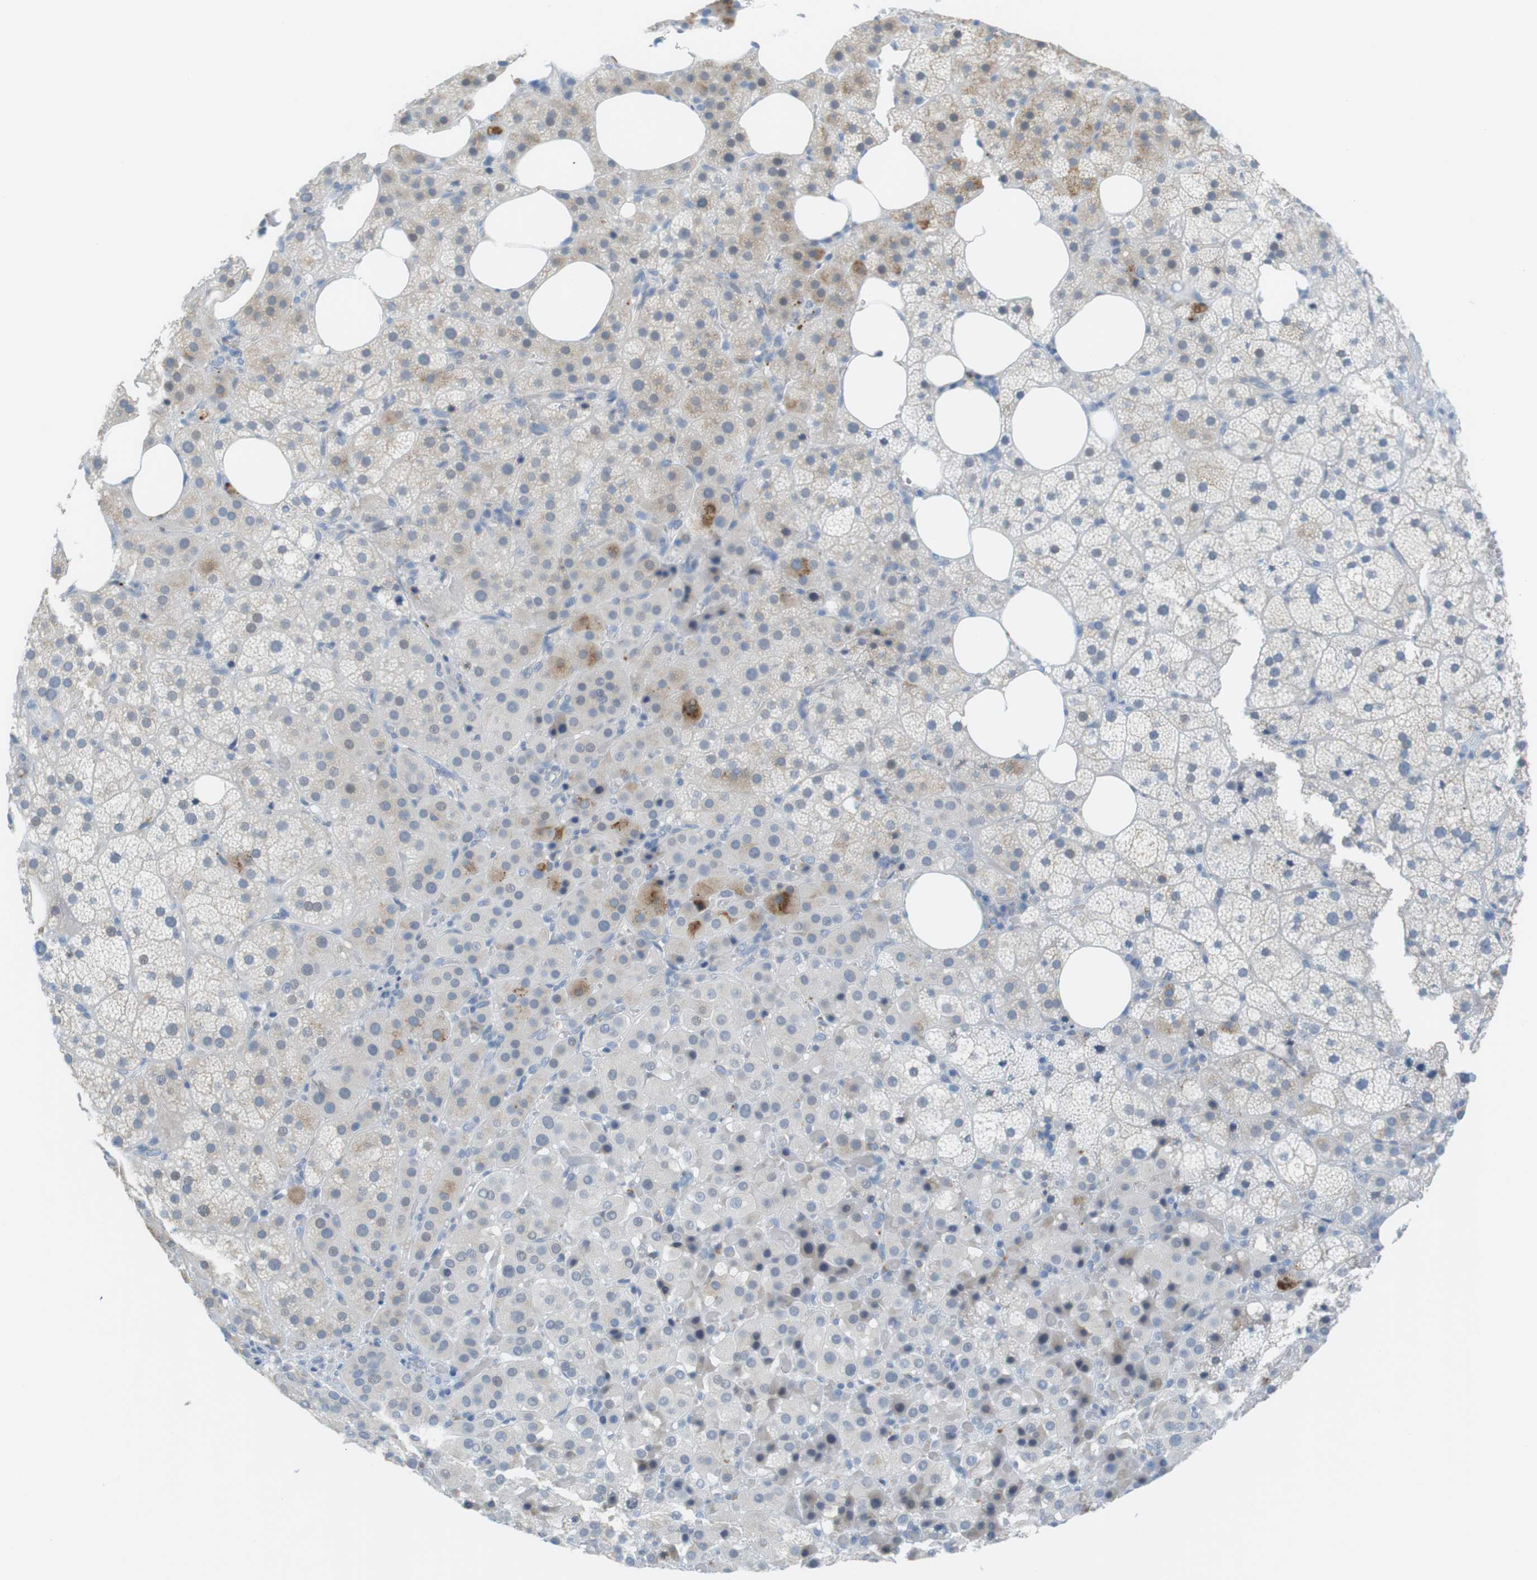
{"staining": {"intensity": "moderate", "quantity": "<25%", "location": "cytoplasmic/membranous"}, "tissue": "adrenal gland", "cell_type": "Glandular cells", "image_type": "normal", "snomed": [{"axis": "morphology", "description": "Normal tissue, NOS"}, {"axis": "topography", "description": "Adrenal gland"}], "caption": "Immunohistochemistry (IHC) of normal adrenal gland demonstrates low levels of moderate cytoplasmic/membranous staining in approximately <25% of glandular cells.", "gene": "YIPF1", "patient": {"sex": "female", "age": 59}}